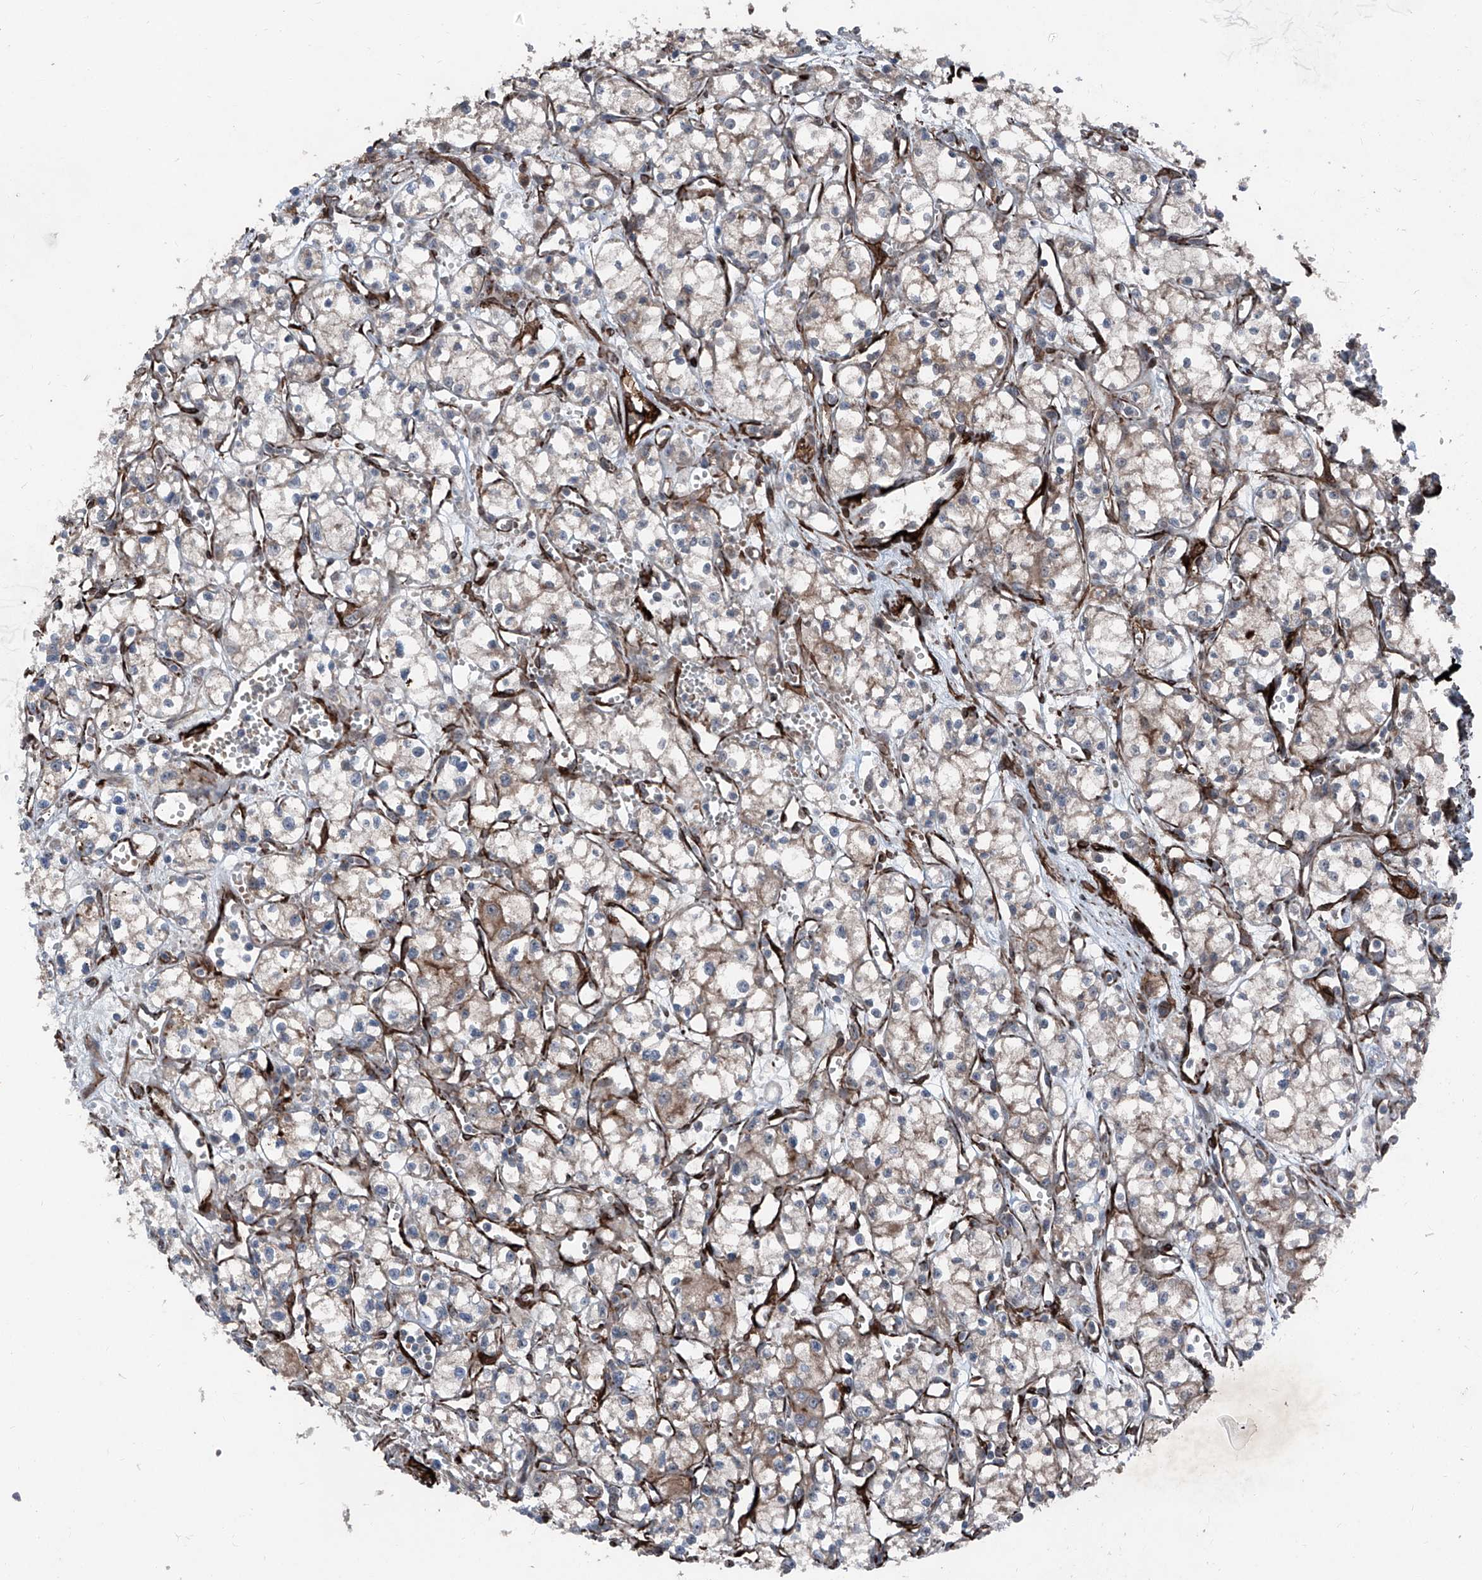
{"staining": {"intensity": "weak", "quantity": "<25%", "location": "cytoplasmic/membranous"}, "tissue": "renal cancer", "cell_type": "Tumor cells", "image_type": "cancer", "snomed": [{"axis": "morphology", "description": "Adenocarcinoma, NOS"}, {"axis": "topography", "description": "Kidney"}], "caption": "Immunohistochemical staining of human renal cancer (adenocarcinoma) reveals no significant positivity in tumor cells. (Immunohistochemistry, brightfield microscopy, high magnification).", "gene": "COA7", "patient": {"sex": "male", "age": 59}}